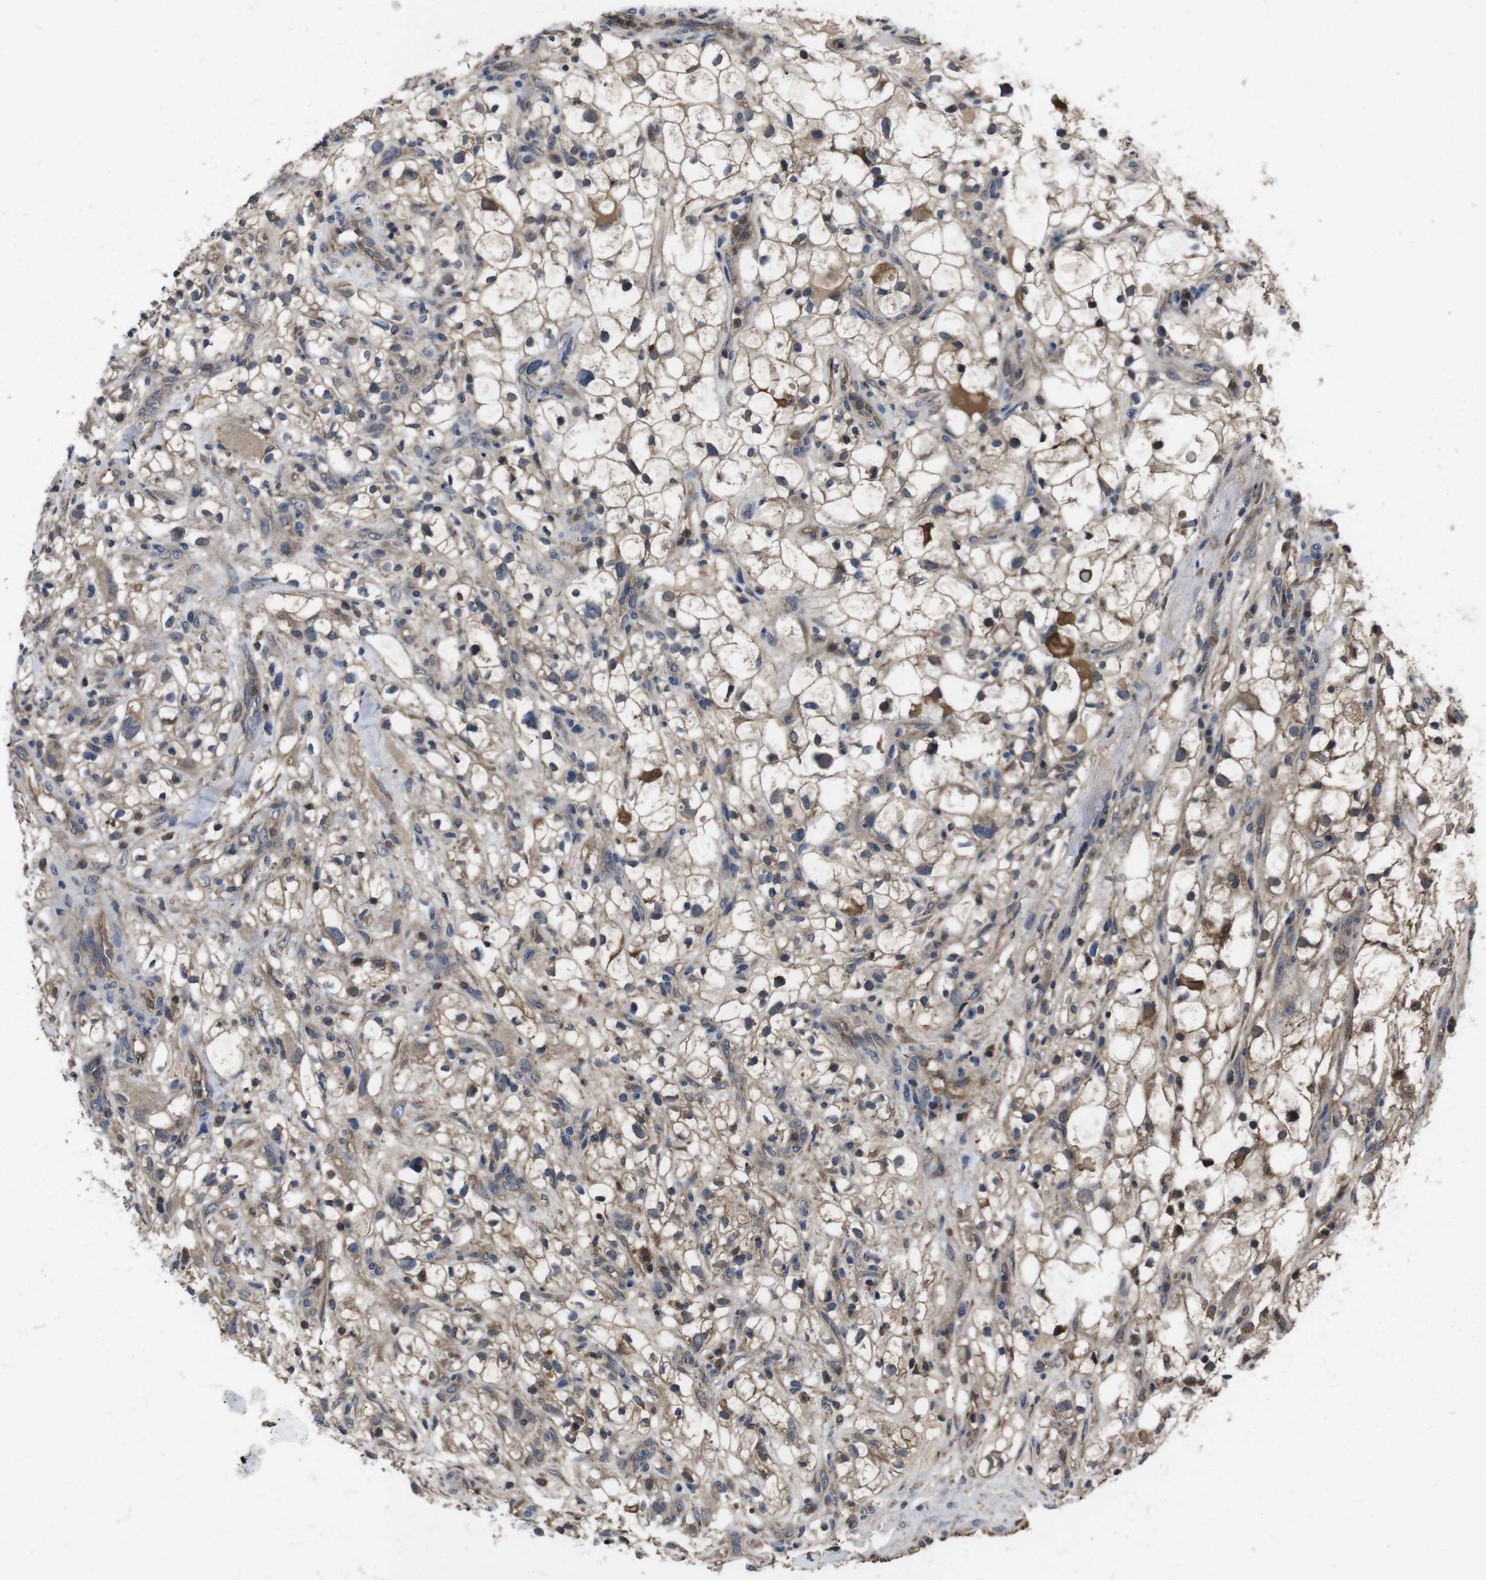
{"staining": {"intensity": "moderate", "quantity": ">75%", "location": "cytoplasmic/membranous"}, "tissue": "renal cancer", "cell_type": "Tumor cells", "image_type": "cancer", "snomed": [{"axis": "morphology", "description": "Adenocarcinoma, NOS"}, {"axis": "topography", "description": "Kidney"}], "caption": "Immunohistochemical staining of human adenocarcinoma (renal) displays medium levels of moderate cytoplasmic/membranous staining in about >75% of tumor cells.", "gene": "CXCL11", "patient": {"sex": "female", "age": 60}}